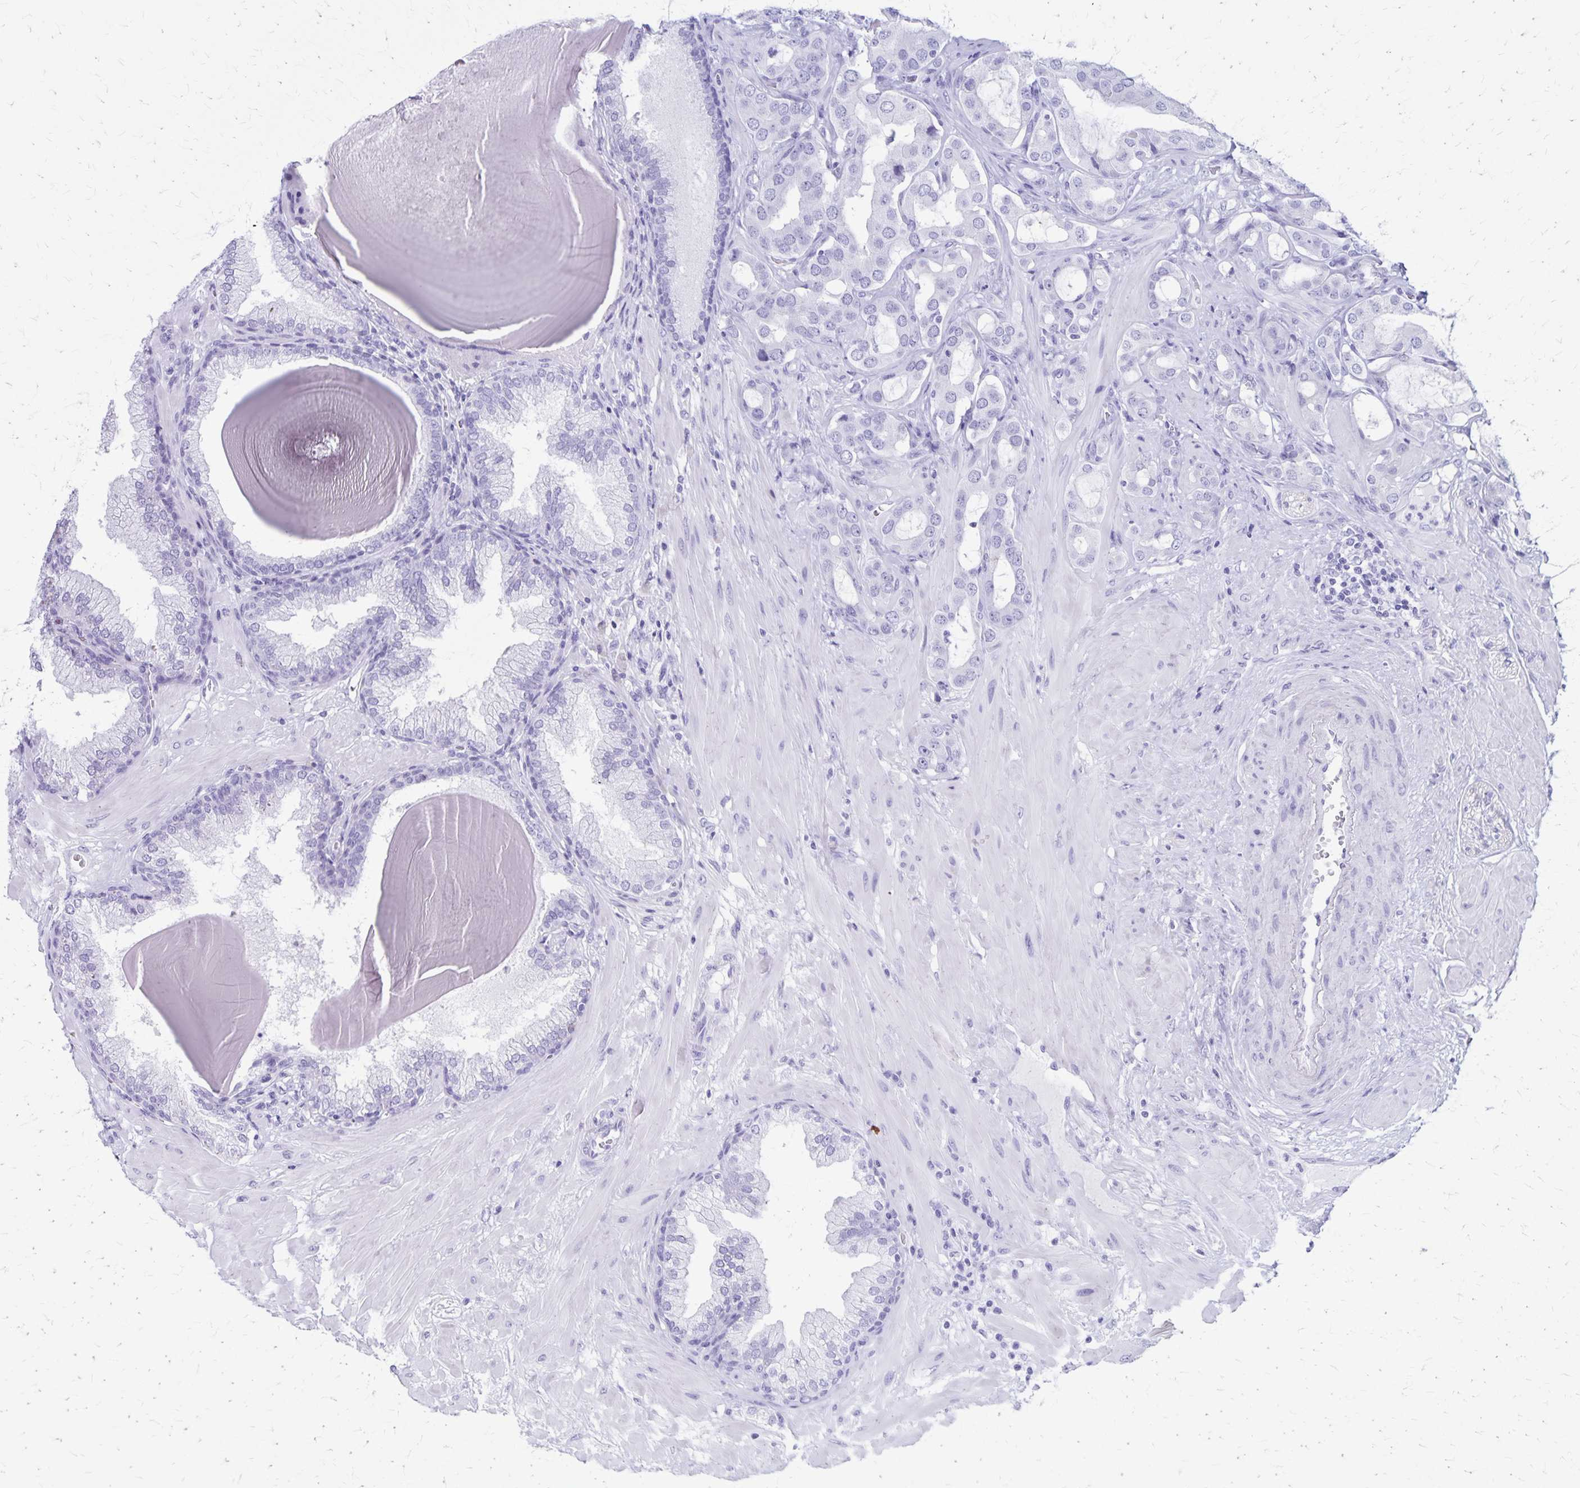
{"staining": {"intensity": "negative", "quantity": "none", "location": "none"}, "tissue": "prostate cancer", "cell_type": "Tumor cells", "image_type": "cancer", "snomed": [{"axis": "morphology", "description": "Adenocarcinoma, Low grade"}, {"axis": "topography", "description": "Prostate"}], "caption": "Immunohistochemistry image of human prostate low-grade adenocarcinoma stained for a protein (brown), which displays no staining in tumor cells. (Stains: DAB (3,3'-diaminobenzidine) IHC with hematoxylin counter stain, Microscopy: brightfield microscopy at high magnification).", "gene": "DEFA5", "patient": {"sex": "male", "age": 57}}